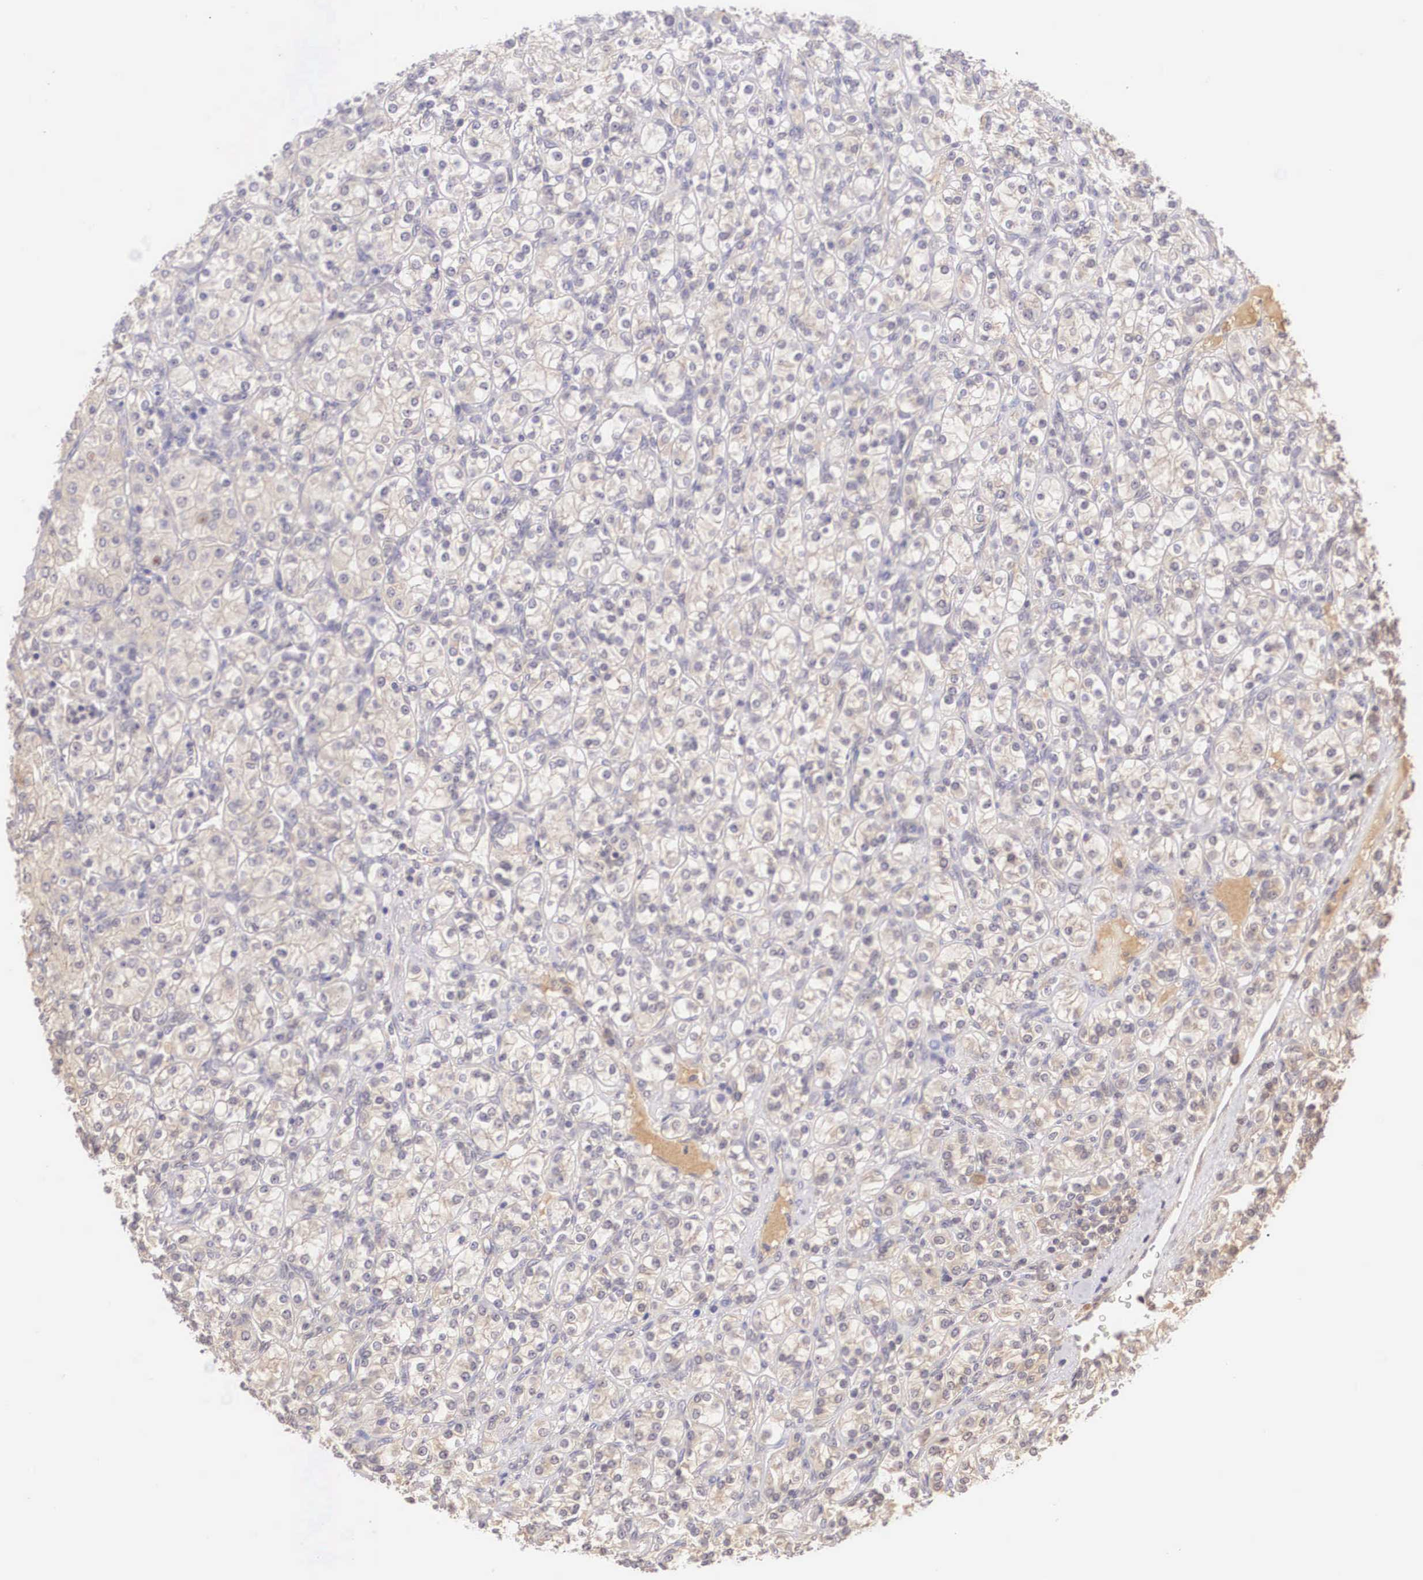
{"staining": {"intensity": "negative", "quantity": "none", "location": "none"}, "tissue": "renal cancer", "cell_type": "Tumor cells", "image_type": "cancer", "snomed": [{"axis": "morphology", "description": "Adenocarcinoma, NOS"}, {"axis": "topography", "description": "Kidney"}], "caption": "Immunohistochemistry micrograph of adenocarcinoma (renal) stained for a protein (brown), which displays no staining in tumor cells.", "gene": "BCL6", "patient": {"sex": "male", "age": 77}}